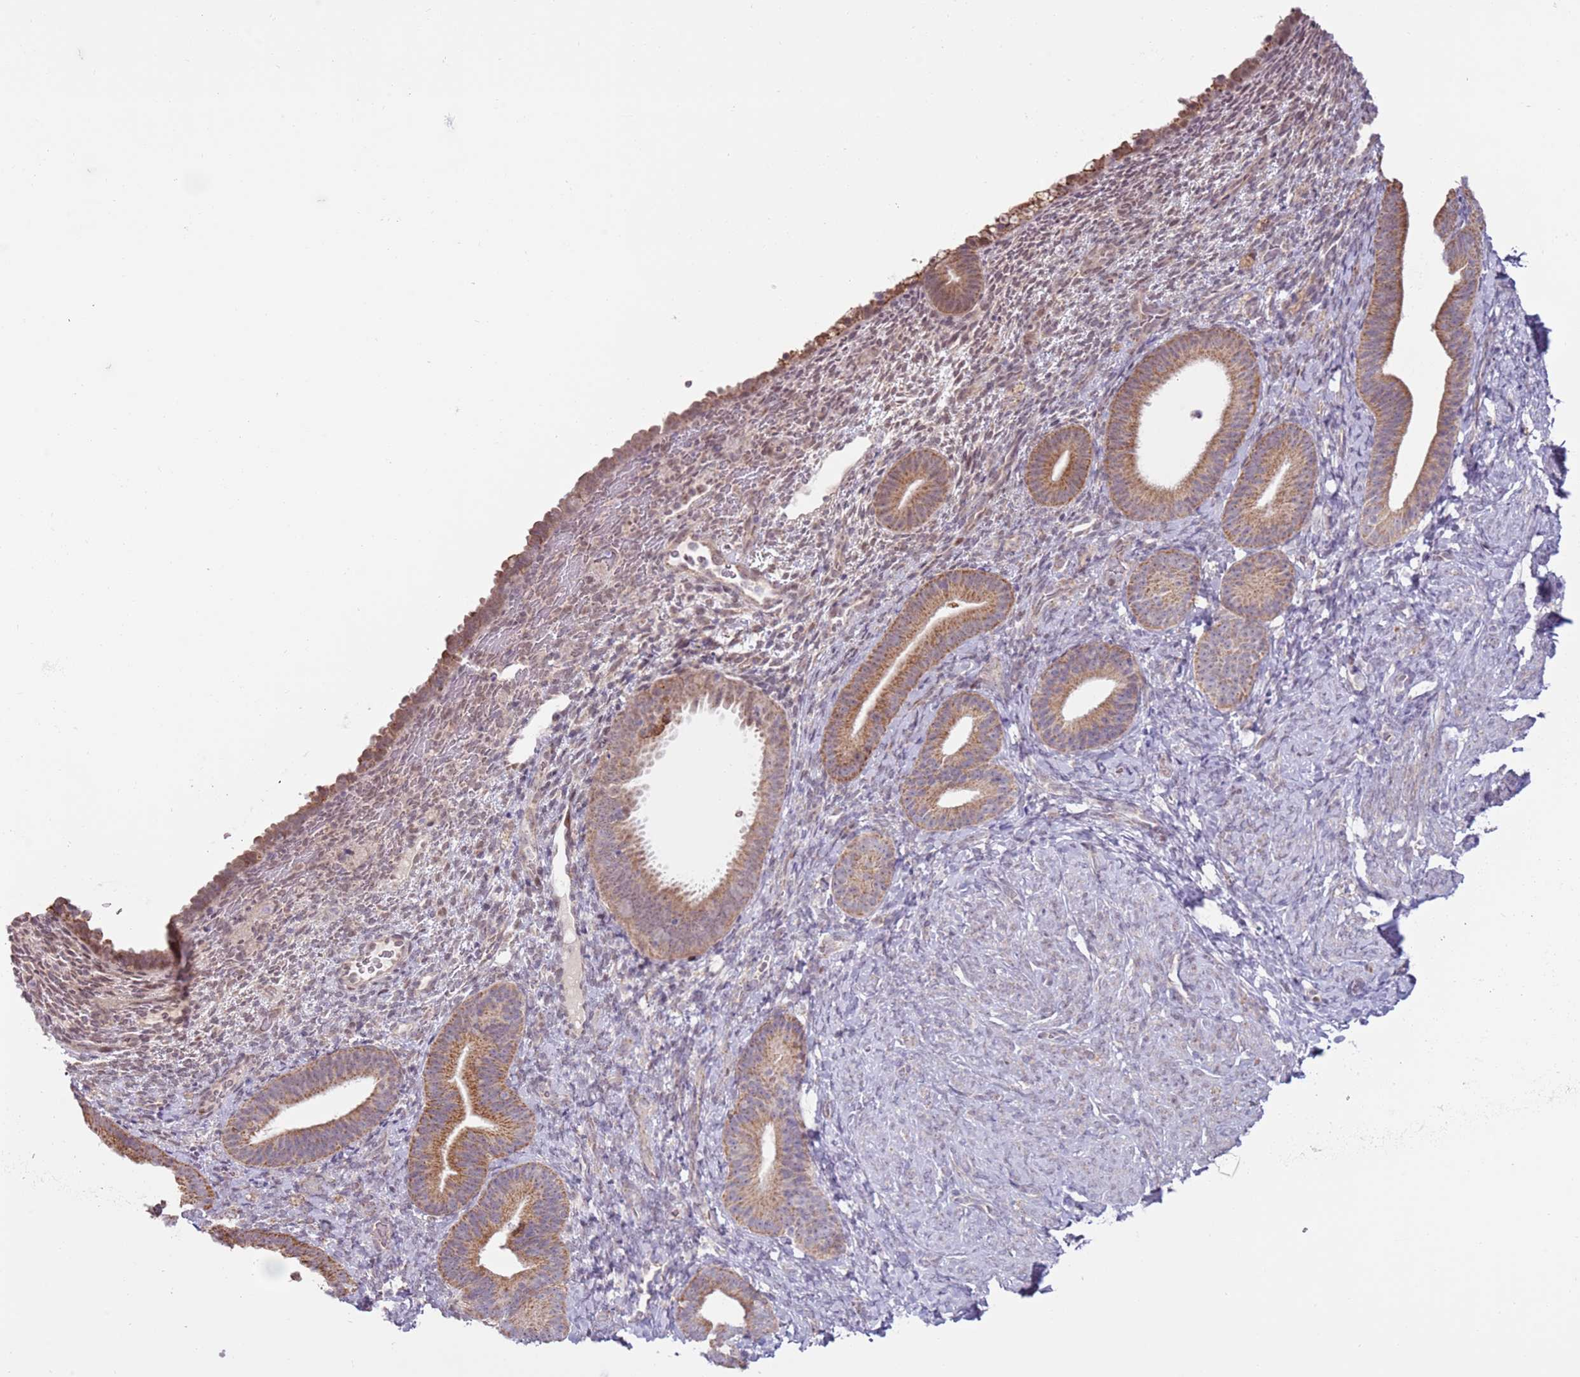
{"staining": {"intensity": "negative", "quantity": "none", "location": "none"}, "tissue": "endometrium", "cell_type": "Cells in endometrial stroma", "image_type": "normal", "snomed": [{"axis": "morphology", "description": "Normal tissue, NOS"}, {"axis": "topography", "description": "Endometrium"}], "caption": "High magnification brightfield microscopy of unremarkable endometrium stained with DAB (brown) and counterstained with hematoxylin (blue): cells in endometrial stroma show no significant staining.", "gene": "MLLT11", "patient": {"sex": "female", "age": 65}}